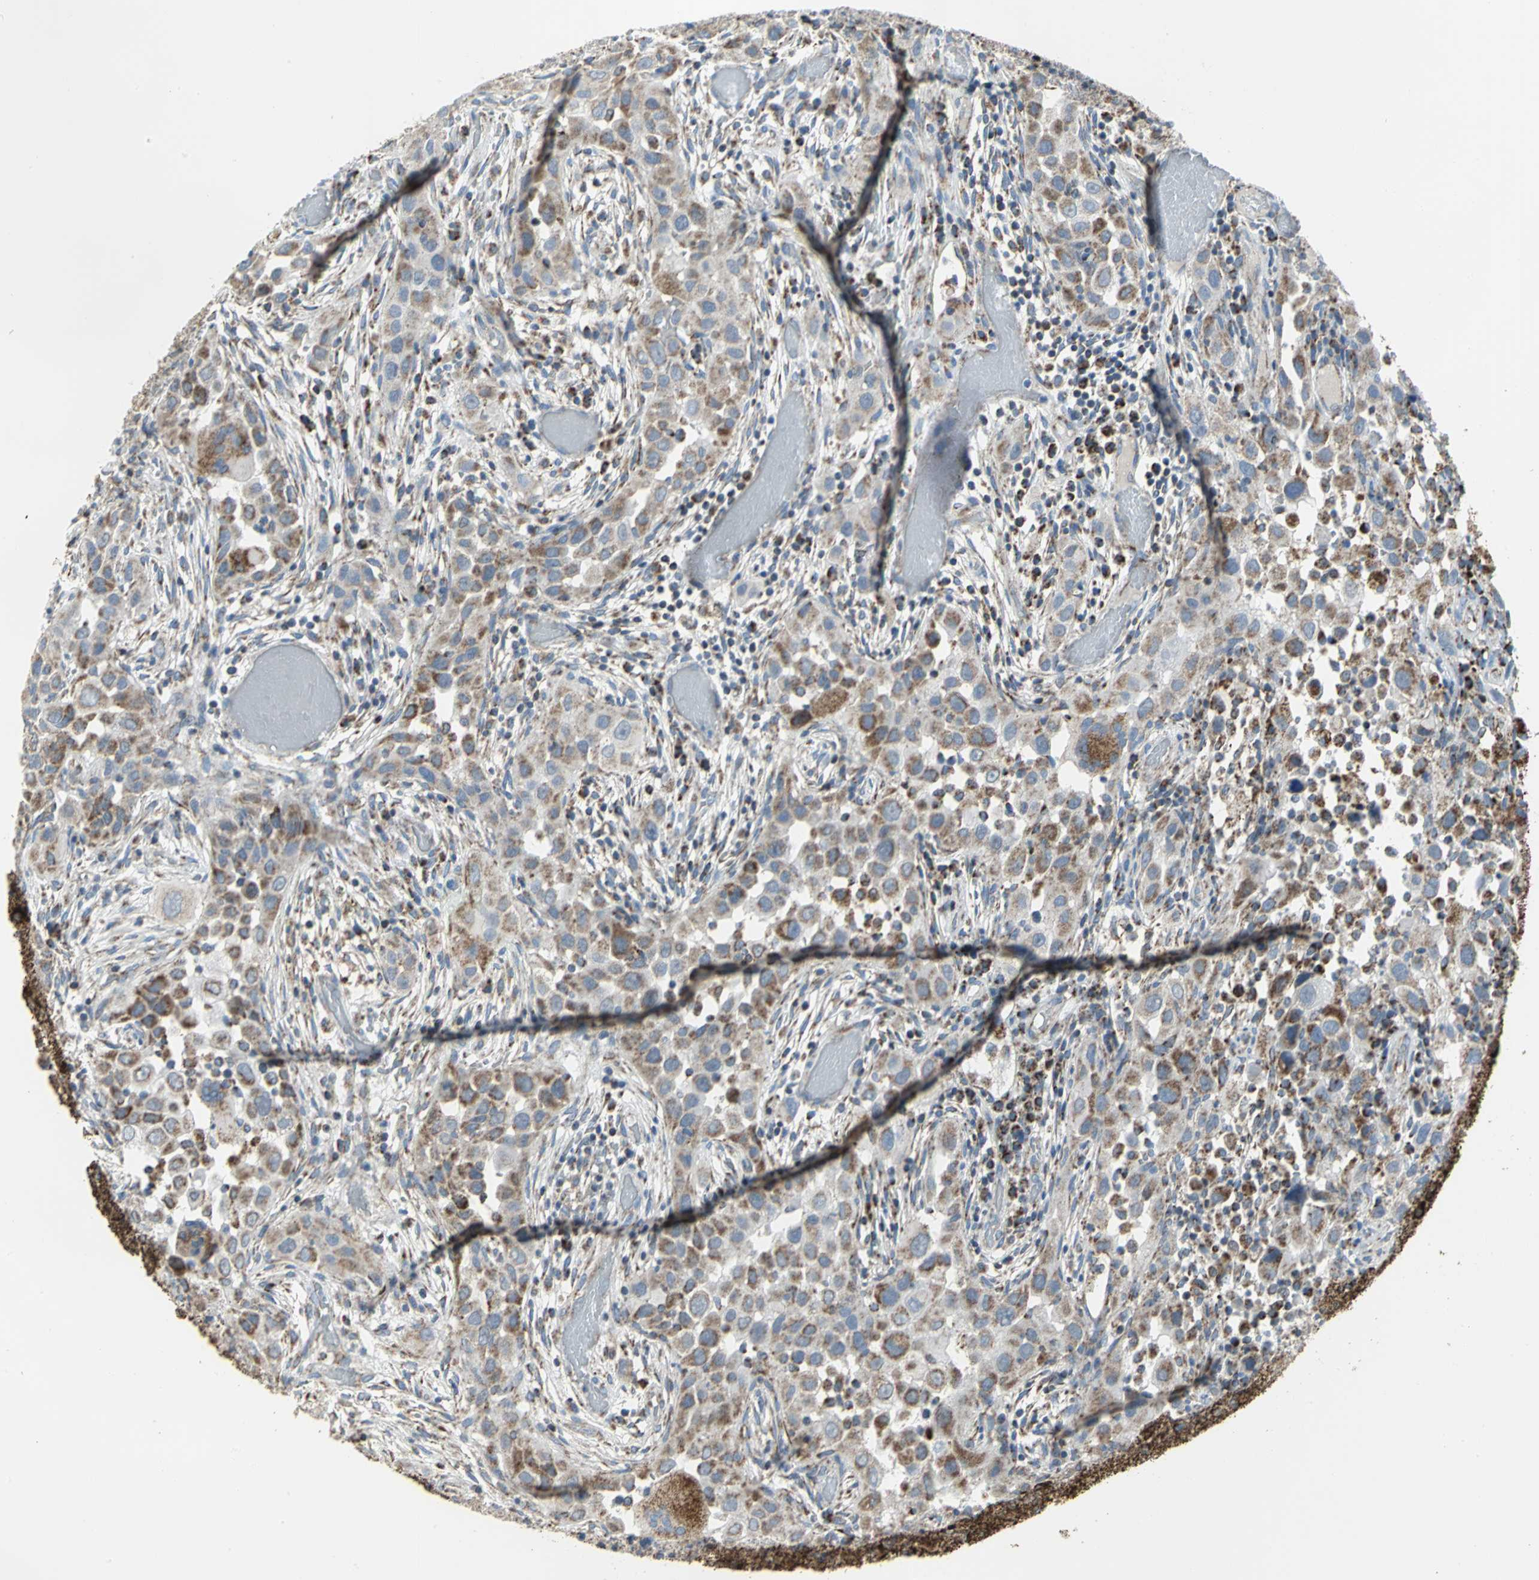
{"staining": {"intensity": "moderate", "quantity": ">75%", "location": "cytoplasmic/membranous"}, "tissue": "head and neck cancer", "cell_type": "Tumor cells", "image_type": "cancer", "snomed": [{"axis": "morphology", "description": "Carcinoma, NOS"}, {"axis": "topography", "description": "Head-Neck"}], "caption": "The photomicrograph exhibits immunohistochemical staining of carcinoma (head and neck). There is moderate cytoplasmic/membranous staining is identified in approximately >75% of tumor cells.", "gene": "NTRK1", "patient": {"sex": "male", "age": 87}}